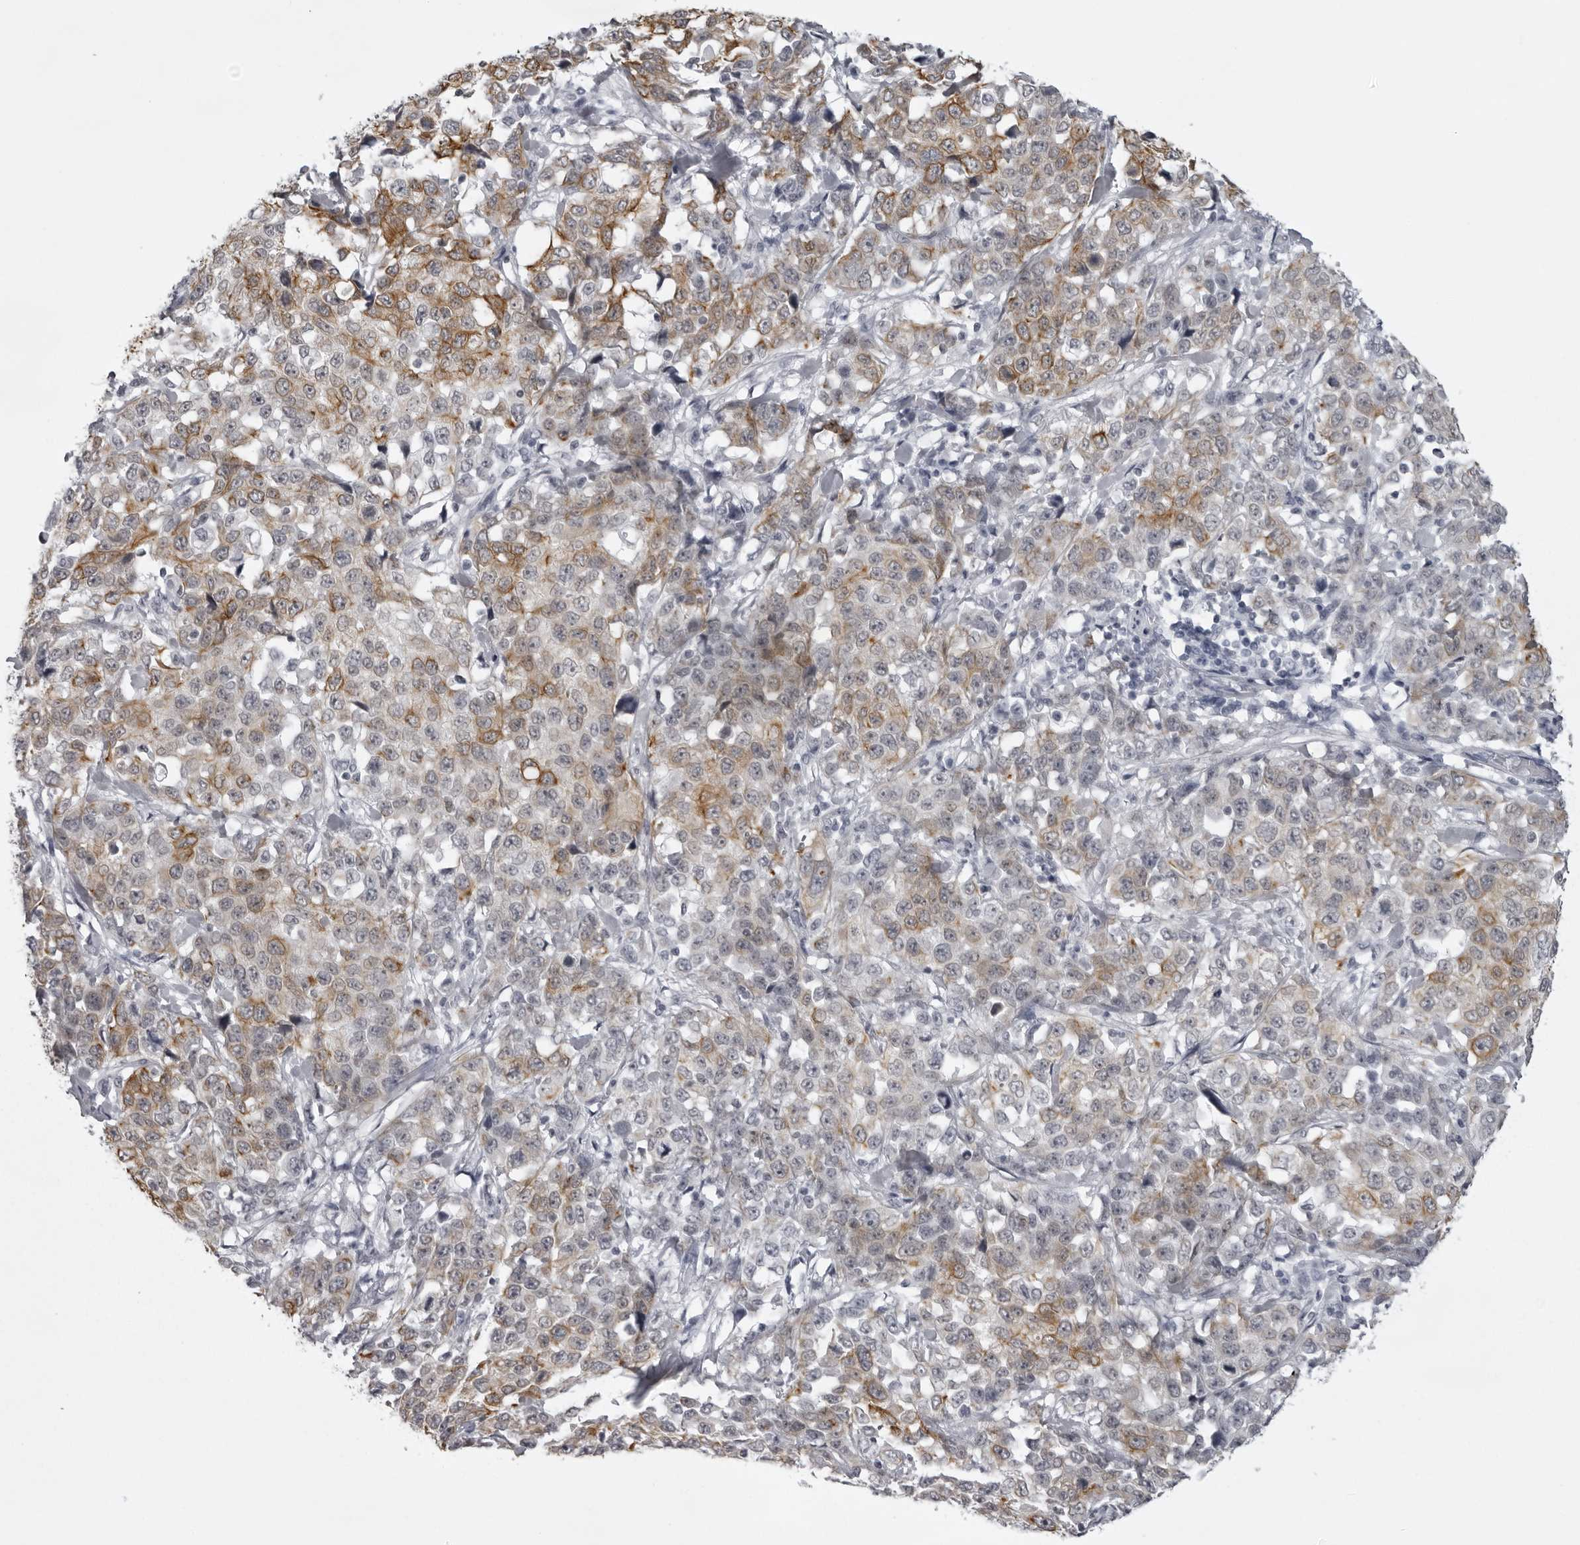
{"staining": {"intensity": "moderate", "quantity": ">75%", "location": "cytoplasmic/membranous"}, "tissue": "stomach cancer", "cell_type": "Tumor cells", "image_type": "cancer", "snomed": [{"axis": "morphology", "description": "Normal tissue, NOS"}, {"axis": "morphology", "description": "Adenocarcinoma, NOS"}, {"axis": "topography", "description": "Stomach"}], "caption": "Immunohistochemistry photomicrograph of stomach cancer stained for a protein (brown), which shows medium levels of moderate cytoplasmic/membranous positivity in about >75% of tumor cells.", "gene": "UROD", "patient": {"sex": "male", "age": 48}}